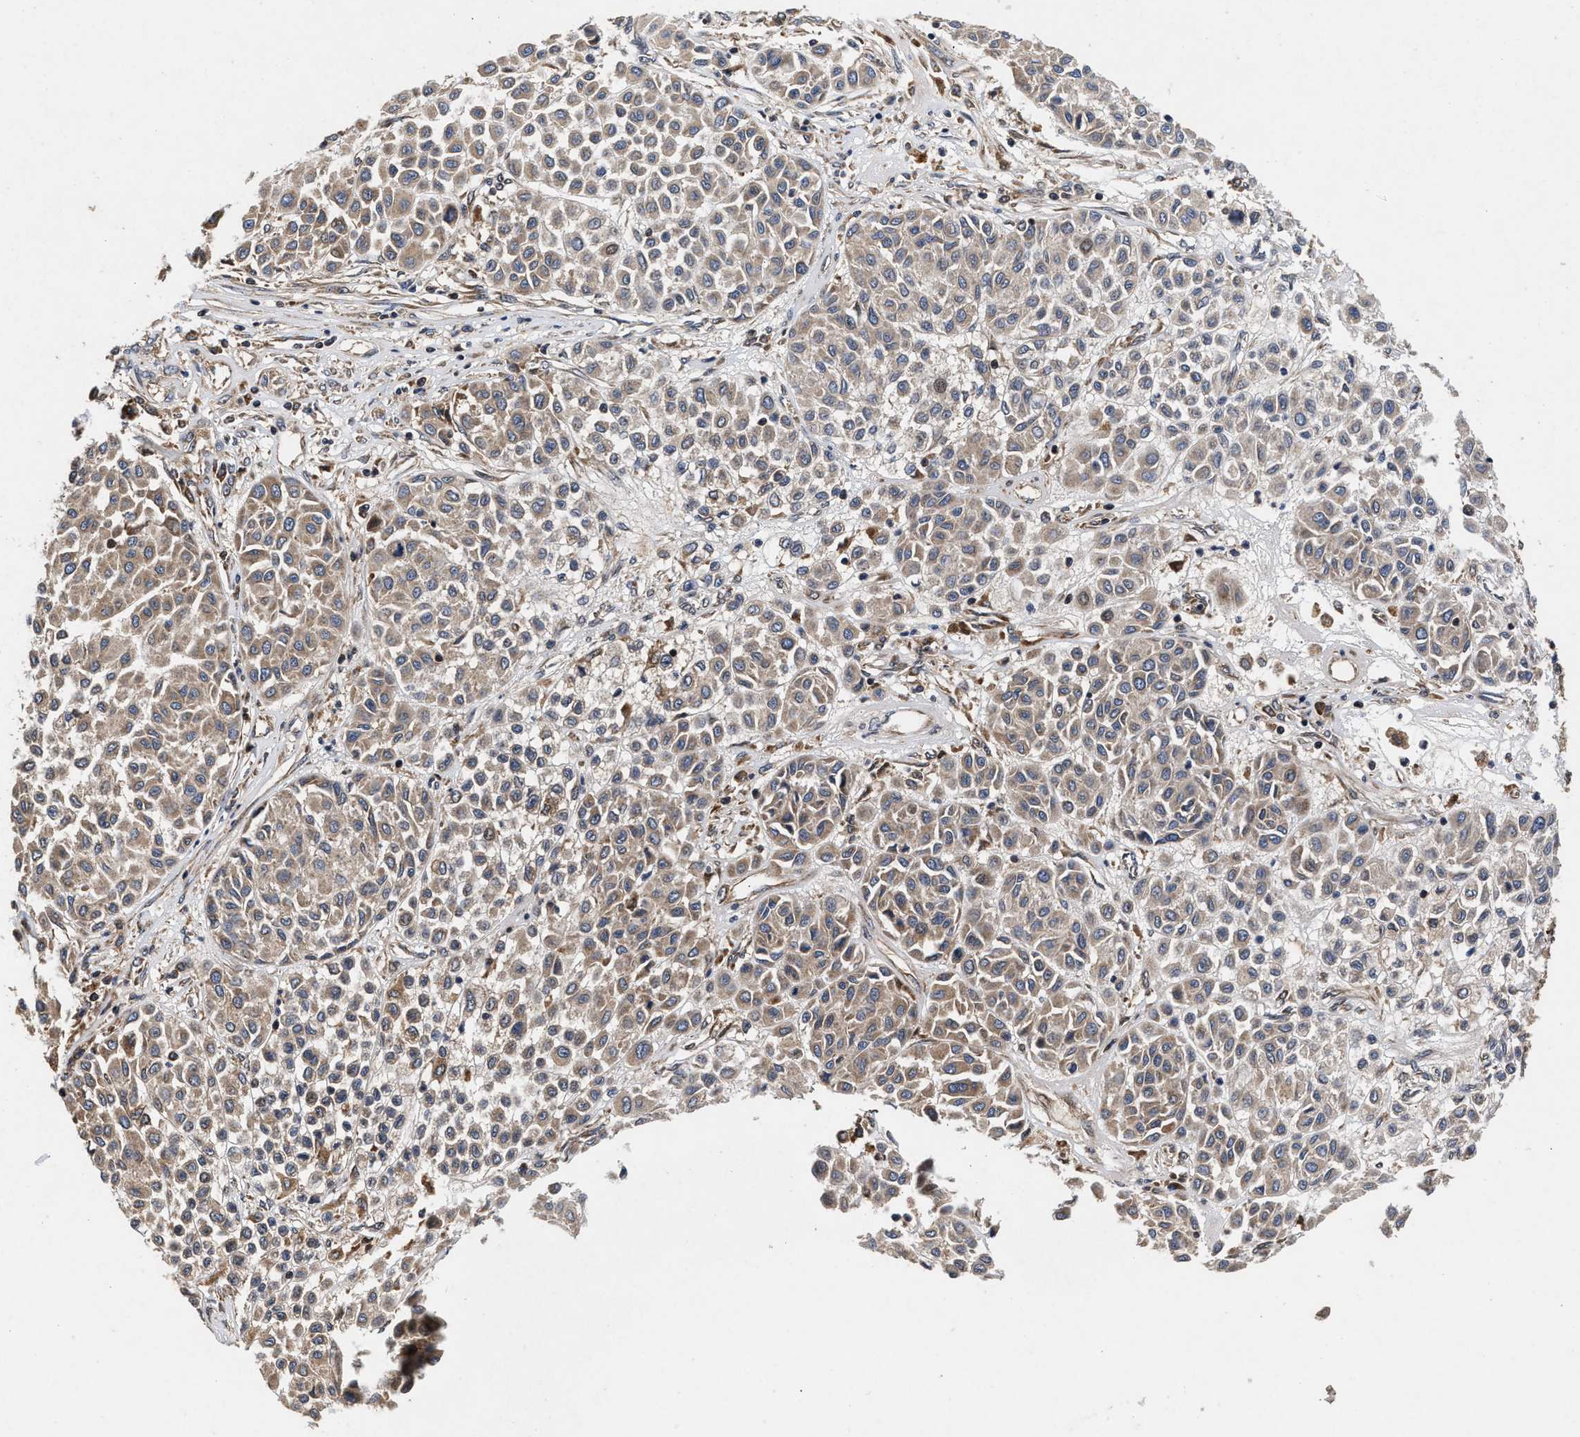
{"staining": {"intensity": "weak", "quantity": ">75%", "location": "cytoplasmic/membranous"}, "tissue": "melanoma", "cell_type": "Tumor cells", "image_type": "cancer", "snomed": [{"axis": "morphology", "description": "Malignant melanoma, Metastatic site"}, {"axis": "topography", "description": "Soft tissue"}], "caption": "Protein staining of melanoma tissue demonstrates weak cytoplasmic/membranous staining in approximately >75% of tumor cells.", "gene": "NFKB2", "patient": {"sex": "male", "age": 41}}